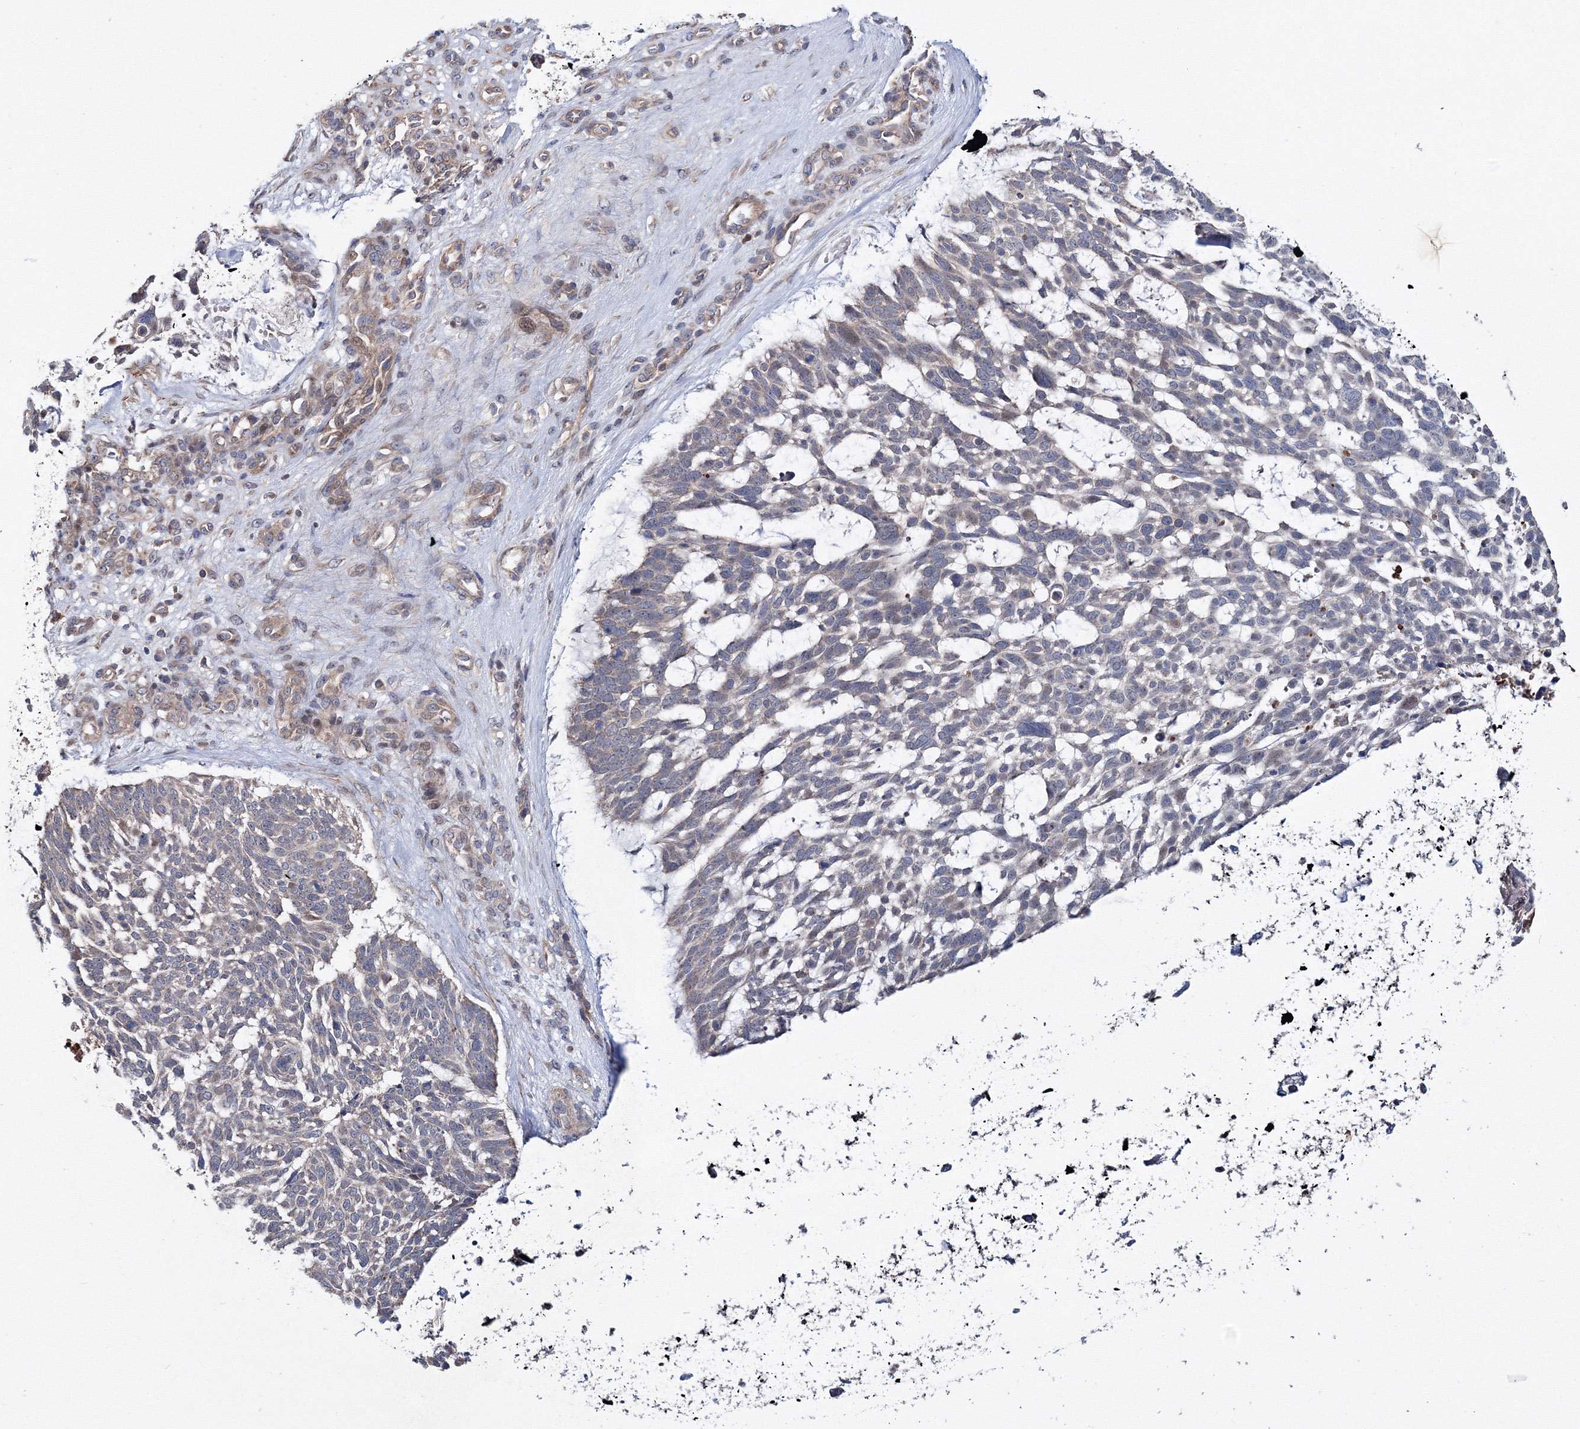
{"staining": {"intensity": "negative", "quantity": "none", "location": "none"}, "tissue": "skin cancer", "cell_type": "Tumor cells", "image_type": "cancer", "snomed": [{"axis": "morphology", "description": "Basal cell carcinoma"}, {"axis": "topography", "description": "Skin"}], "caption": "The image displays no significant staining in tumor cells of basal cell carcinoma (skin).", "gene": "PPP2R2B", "patient": {"sex": "male", "age": 88}}